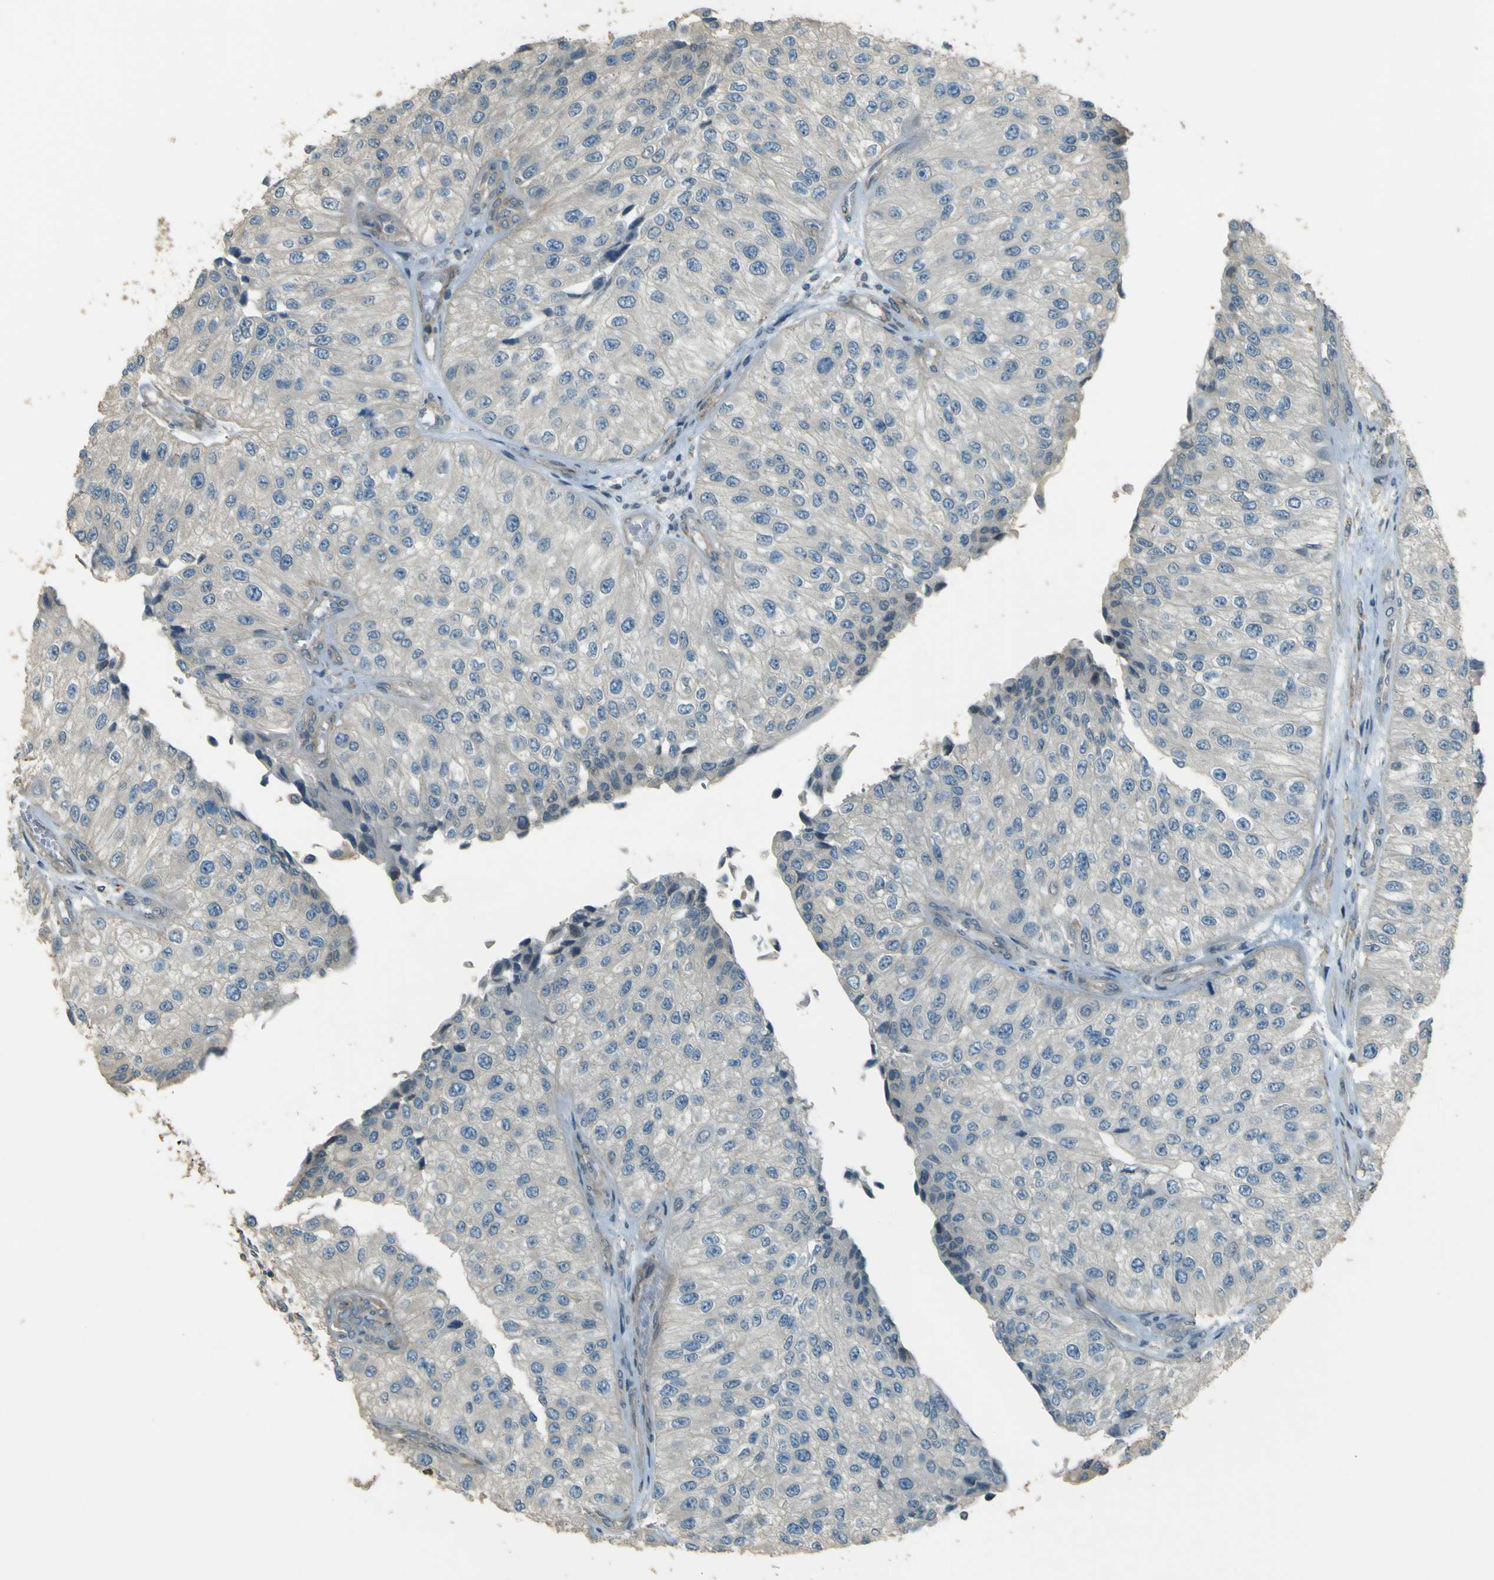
{"staining": {"intensity": "negative", "quantity": "none", "location": "none"}, "tissue": "urothelial cancer", "cell_type": "Tumor cells", "image_type": "cancer", "snomed": [{"axis": "morphology", "description": "Urothelial carcinoma, High grade"}, {"axis": "topography", "description": "Kidney"}, {"axis": "topography", "description": "Urinary bladder"}], "caption": "This is an IHC micrograph of urothelial cancer. There is no expression in tumor cells.", "gene": "NEXN", "patient": {"sex": "male", "age": 77}}